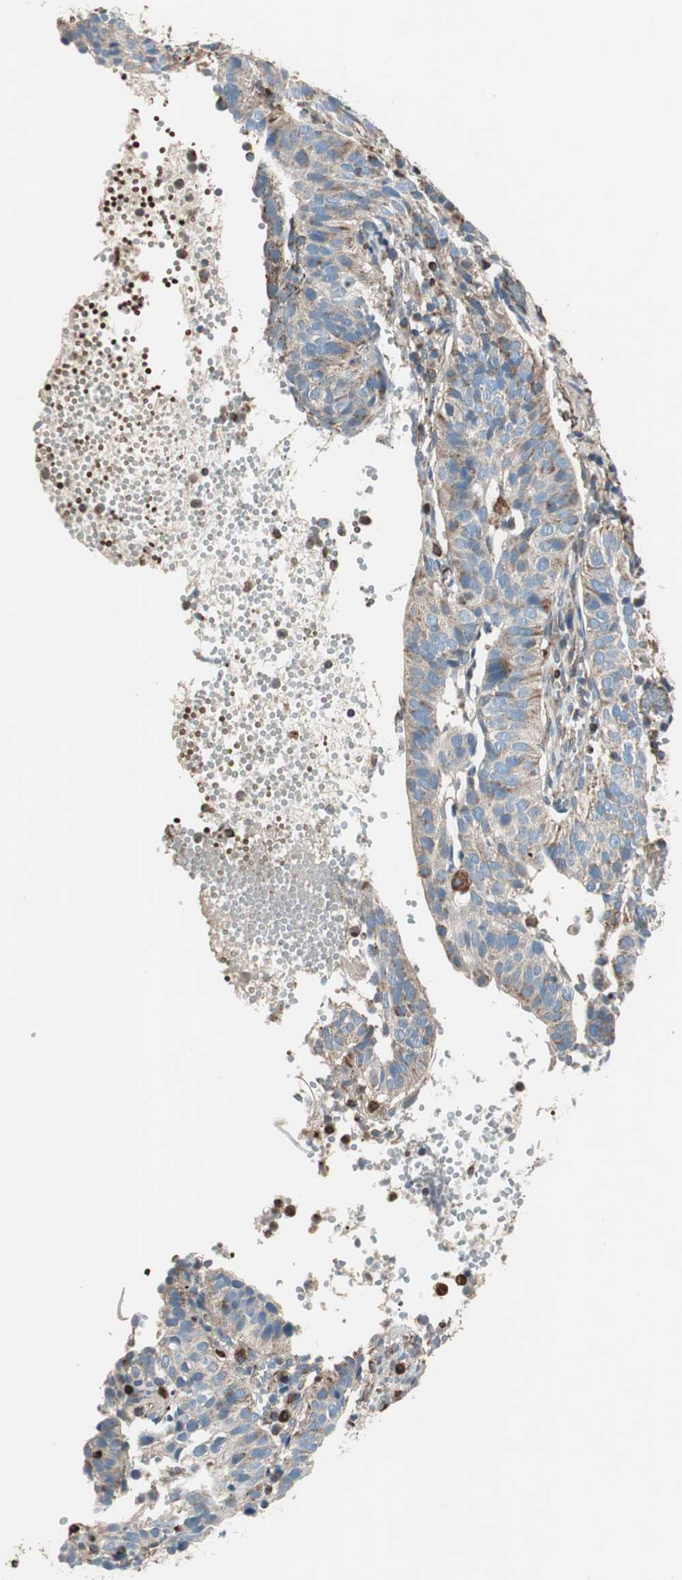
{"staining": {"intensity": "weak", "quantity": "25%-75%", "location": "cytoplasmic/membranous"}, "tissue": "cervical cancer", "cell_type": "Tumor cells", "image_type": "cancer", "snomed": [{"axis": "morphology", "description": "Squamous cell carcinoma, NOS"}, {"axis": "topography", "description": "Cervix"}], "caption": "An image of squamous cell carcinoma (cervical) stained for a protein displays weak cytoplasmic/membranous brown staining in tumor cells.", "gene": "SRCIN1", "patient": {"sex": "female", "age": 39}}